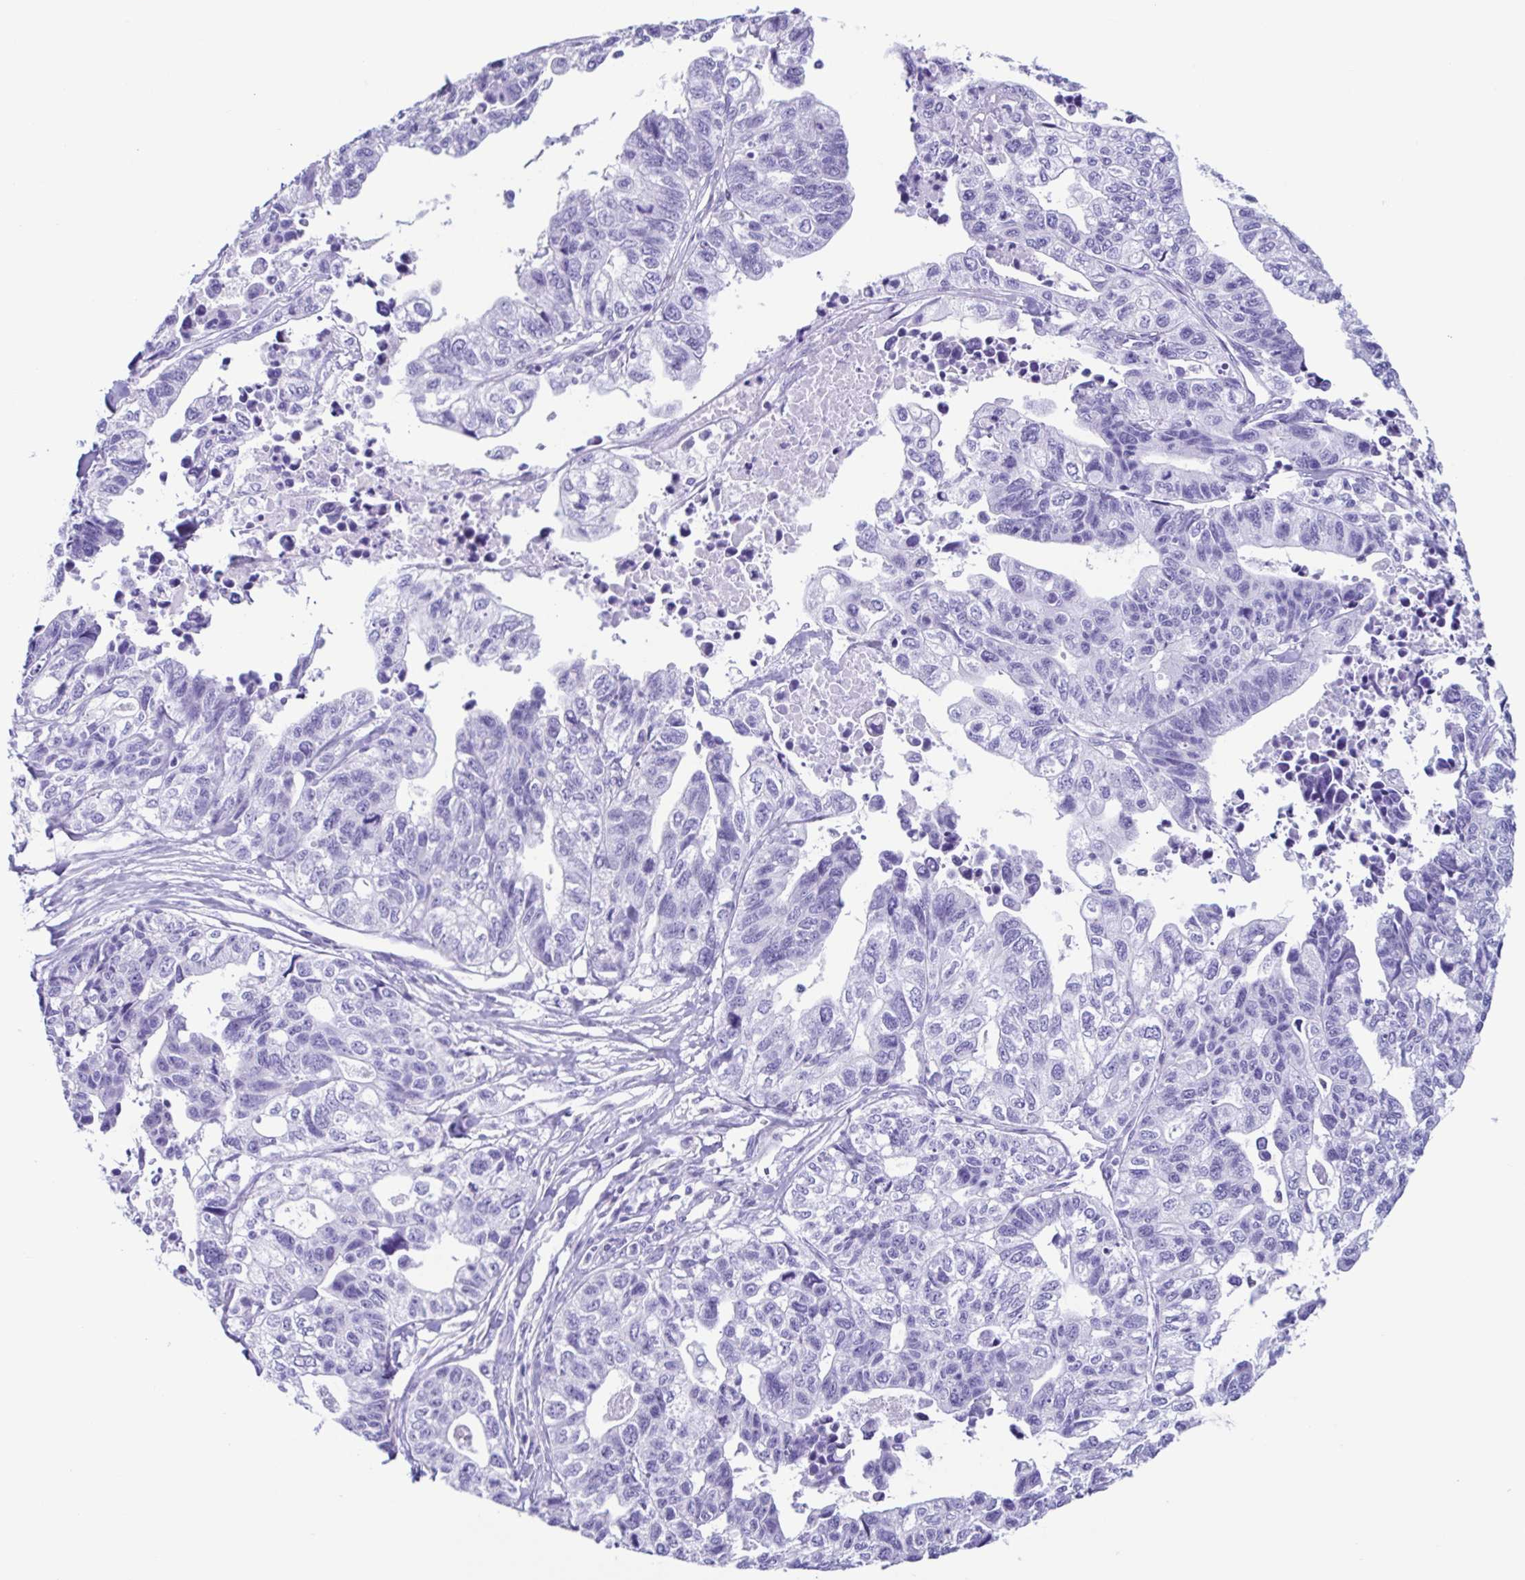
{"staining": {"intensity": "negative", "quantity": "none", "location": "none"}, "tissue": "stomach cancer", "cell_type": "Tumor cells", "image_type": "cancer", "snomed": [{"axis": "morphology", "description": "Adenocarcinoma, NOS"}, {"axis": "topography", "description": "Stomach, upper"}], "caption": "Photomicrograph shows no protein expression in tumor cells of stomach adenocarcinoma tissue.", "gene": "ACTRT3", "patient": {"sex": "female", "age": 67}}